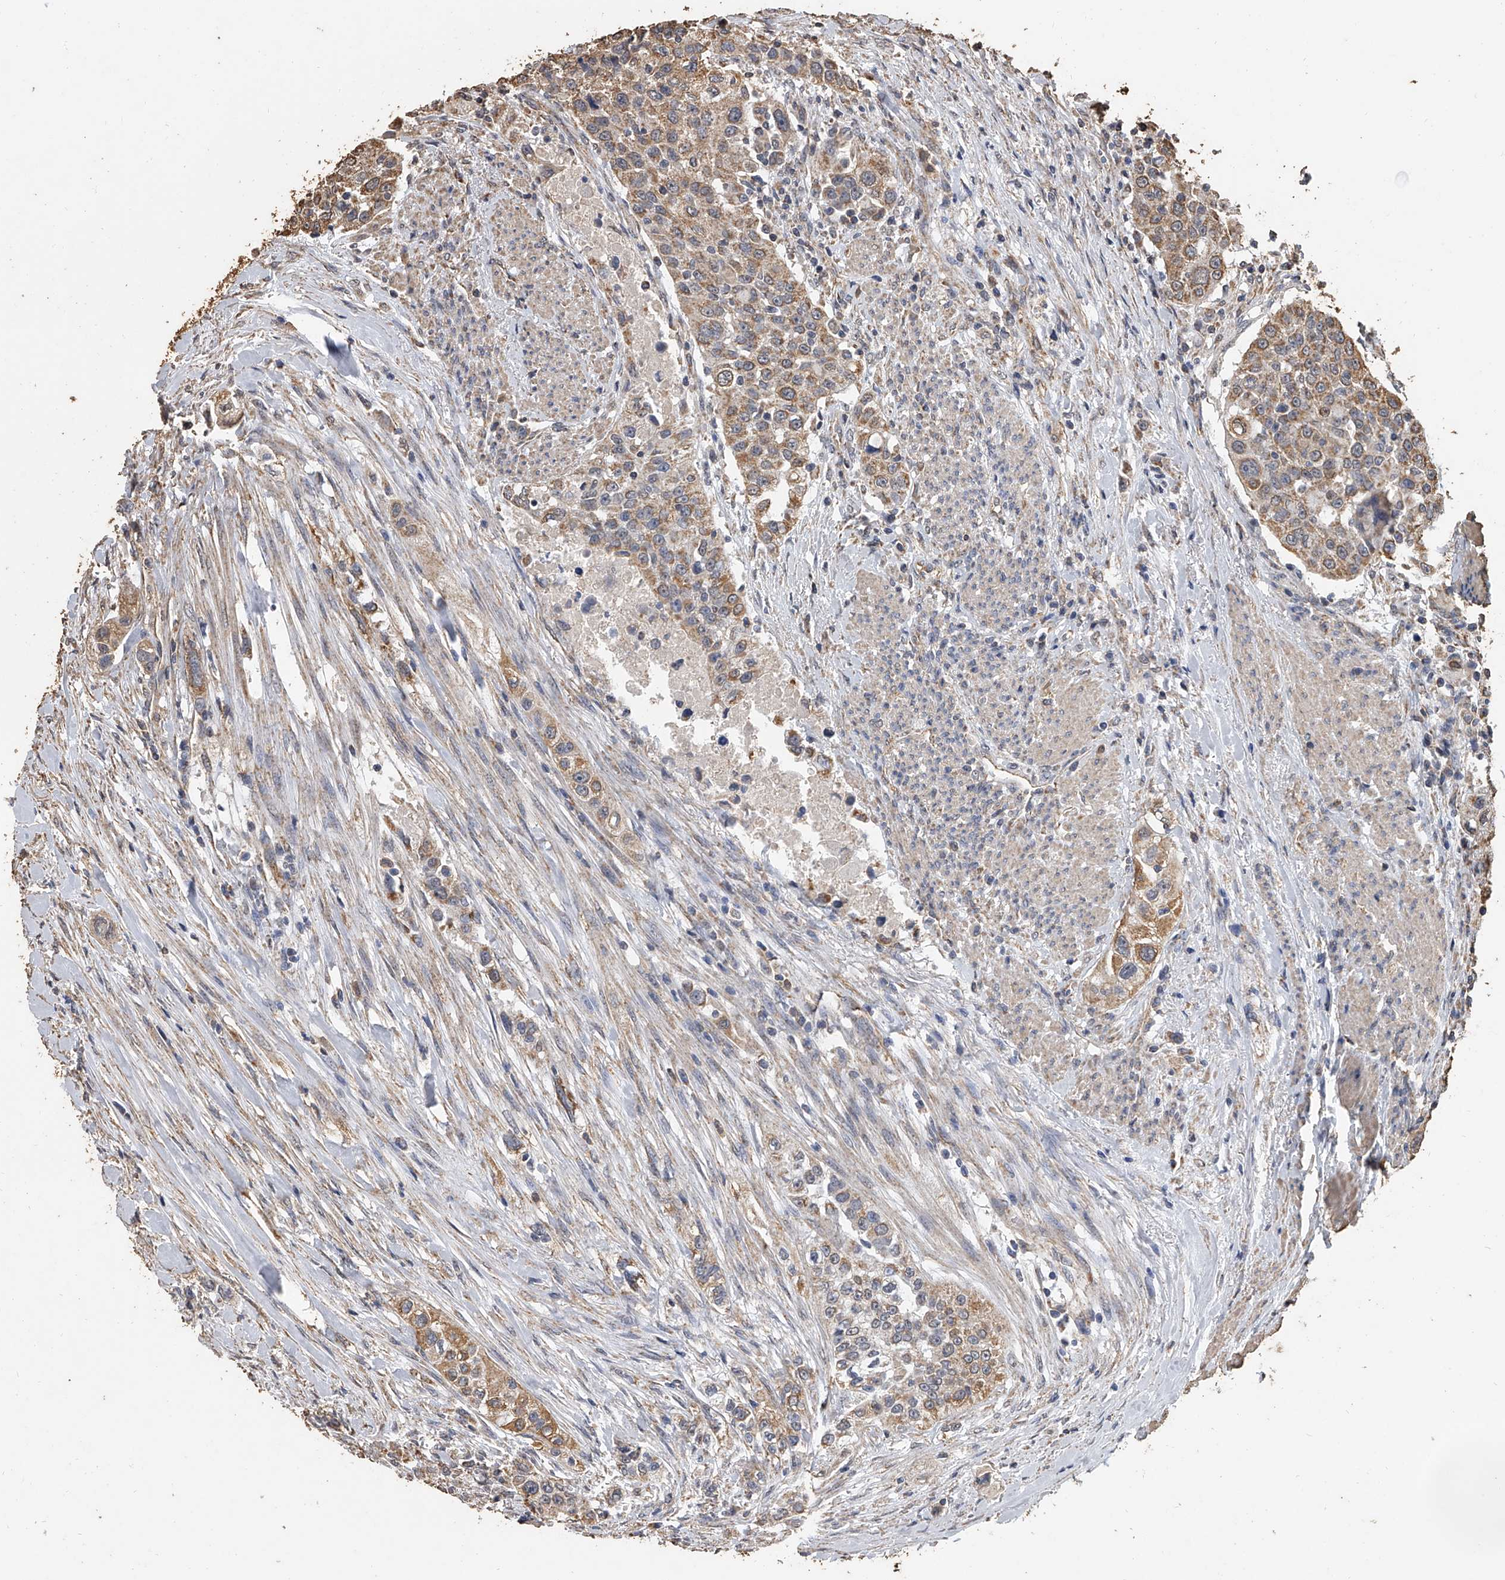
{"staining": {"intensity": "moderate", "quantity": ">75%", "location": "cytoplasmic/membranous"}, "tissue": "urothelial cancer", "cell_type": "Tumor cells", "image_type": "cancer", "snomed": [{"axis": "morphology", "description": "Urothelial carcinoma, High grade"}, {"axis": "topography", "description": "Urinary bladder"}], "caption": "Urothelial cancer stained for a protein displays moderate cytoplasmic/membranous positivity in tumor cells.", "gene": "MRPL28", "patient": {"sex": "female", "age": 80}}